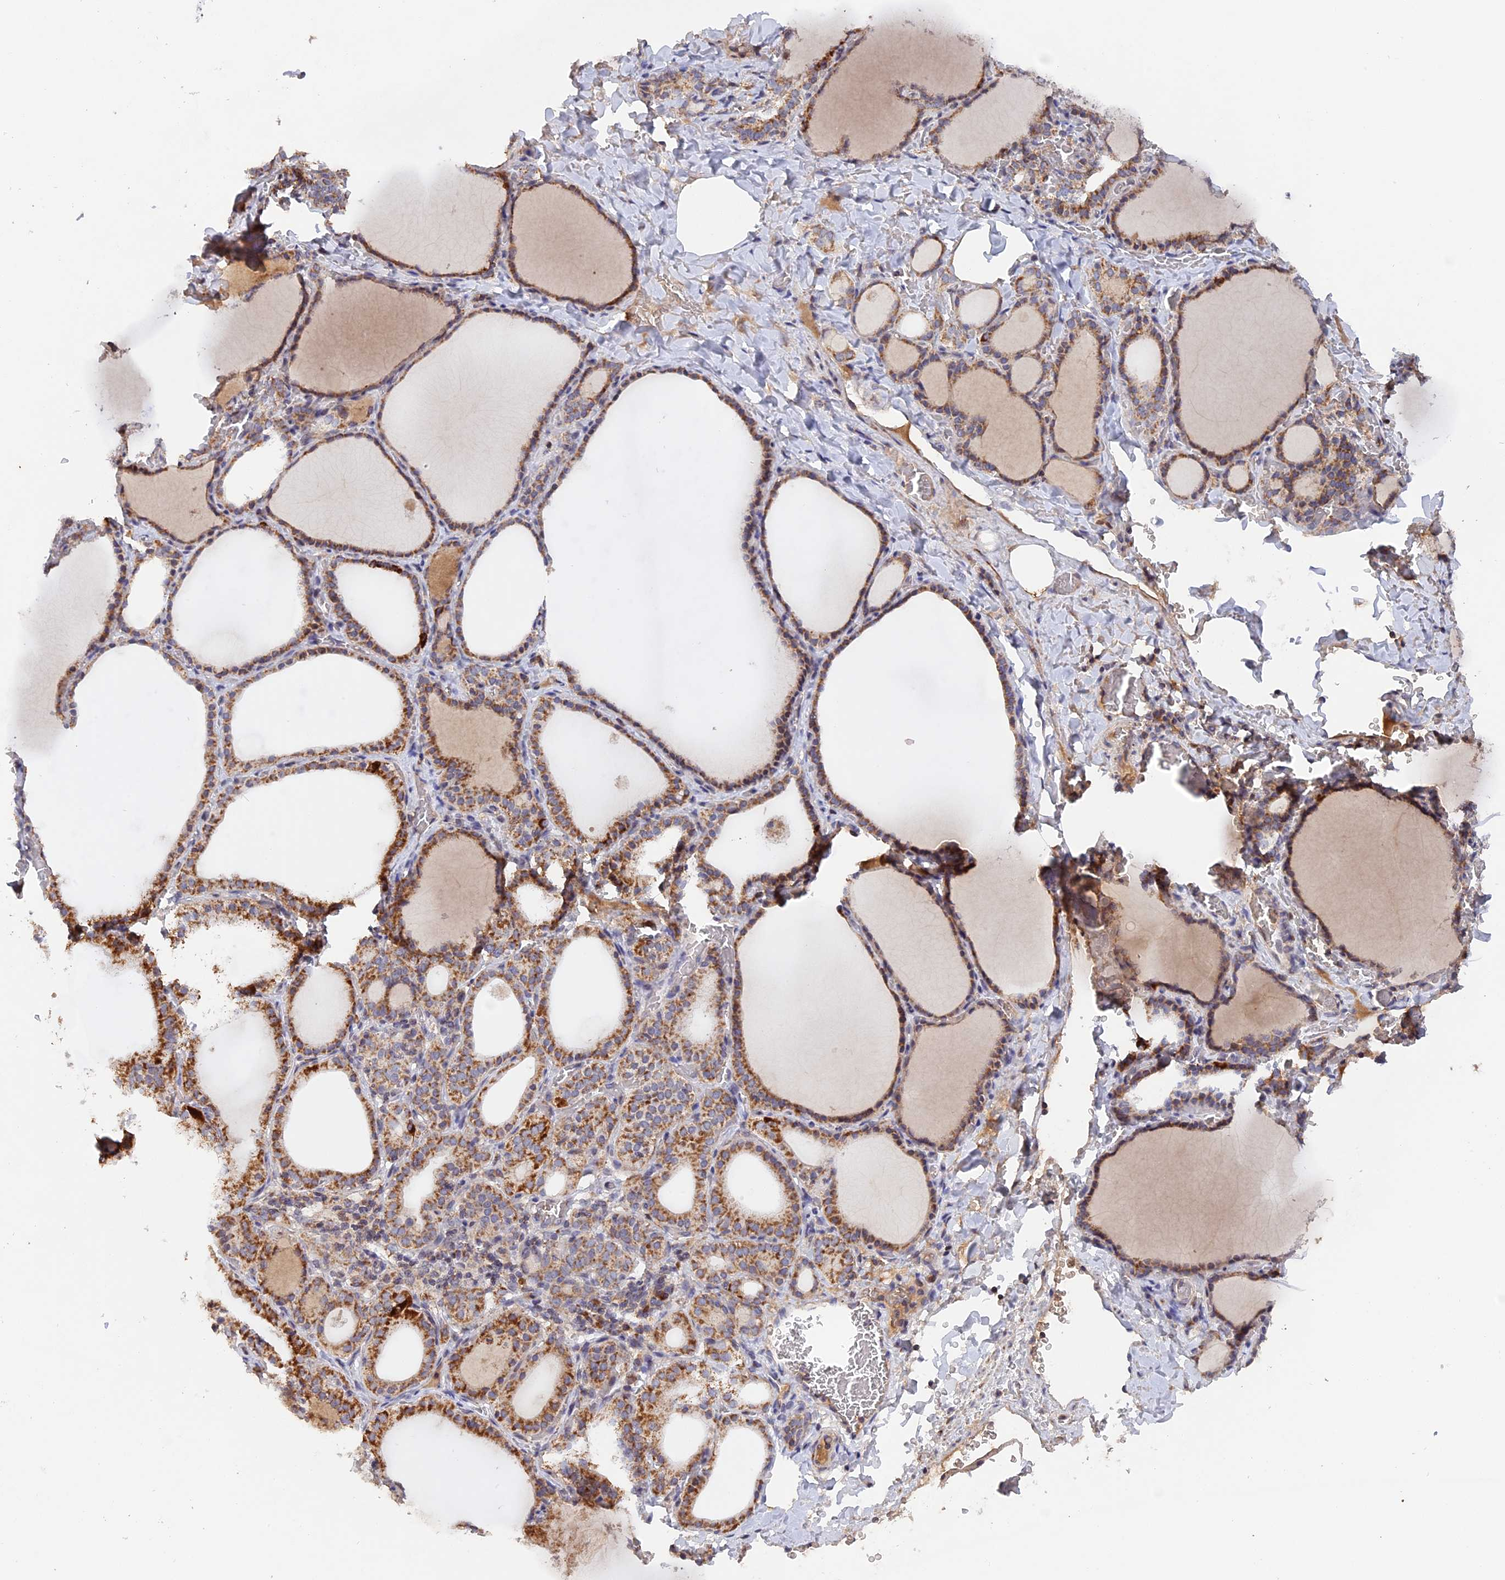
{"staining": {"intensity": "moderate", "quantity": ">75%", "location": "cytoplasmic/membranous"}, "tissue": "thyroid gland", "cell_type": "Glandular cells", "image_type": "normal", "snomed": [{"axis": "morphology", "description": "Normal tissue, NOS"}, {"axis": "topography", "description": "Thyroid gland"}], "caption": "This image displays immunohistochemistry (IHC) staining of normal human thyroid gland, with medium moderate cytoplasmic/membranous staining in approximately >75% of glandular cells.", "gene": "MPV17L", "patient": {"sex": "female", "age": 39}}